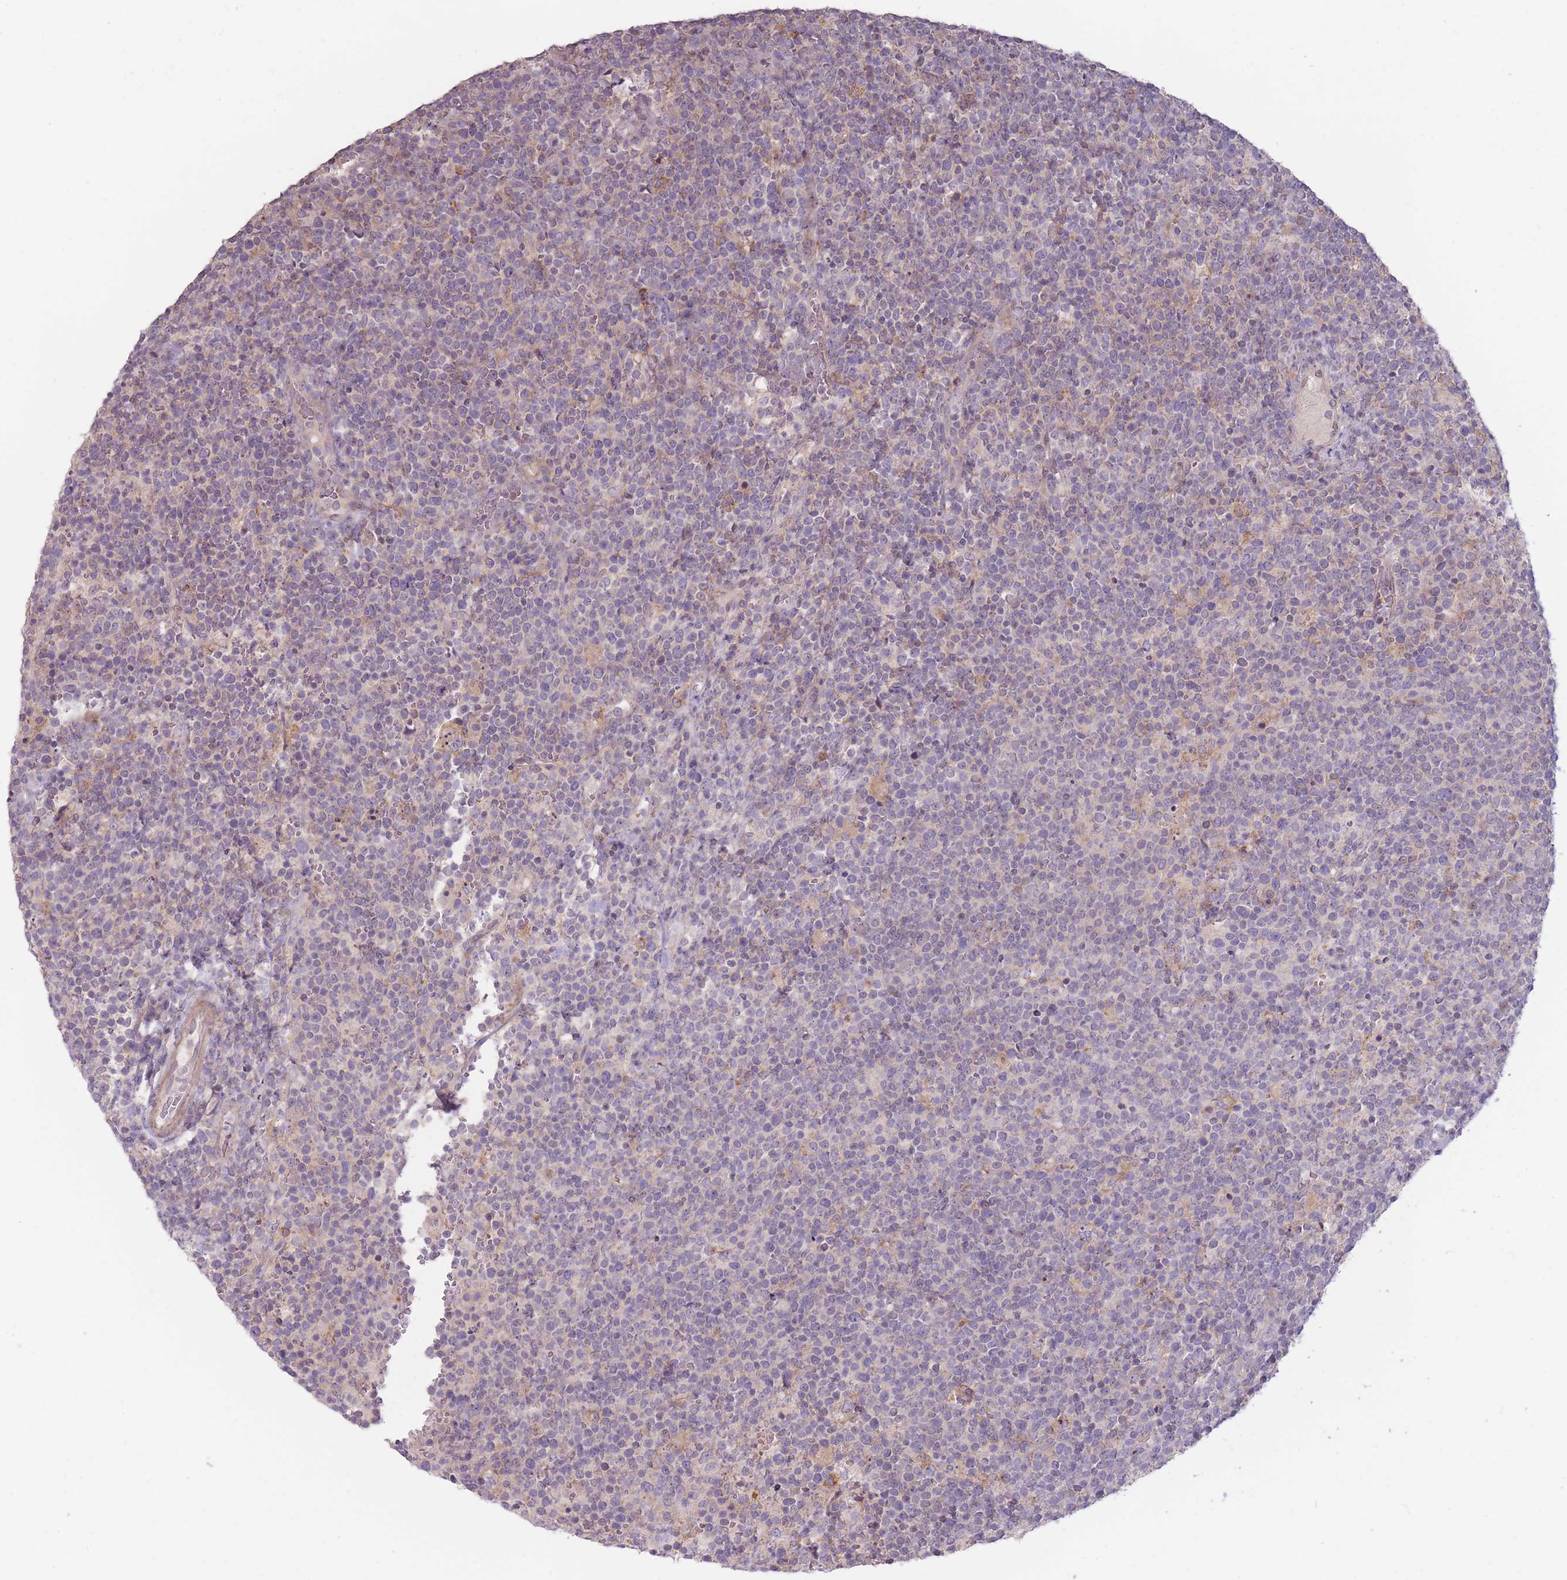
{"staining": {"intensity": "negative", "quantity": "none", "location": "none"}, "tissue": "lymphoma", "cell_type": "Tumor cells", "image_type": "cancer", "snomed": [{"axis": "morphology", "description": "Malignant lymphoma, non-Hodgkin's type, High grade"}, {"axis": "topography", "description": "Lymph node"}], "caption": "Immunohistochemistry photomicrograph of lymphoma stained for a protein (brown), which shows no expression in tumor cells.", "gene": "TET3", "patient": {"sex": "male", "age": 61}}